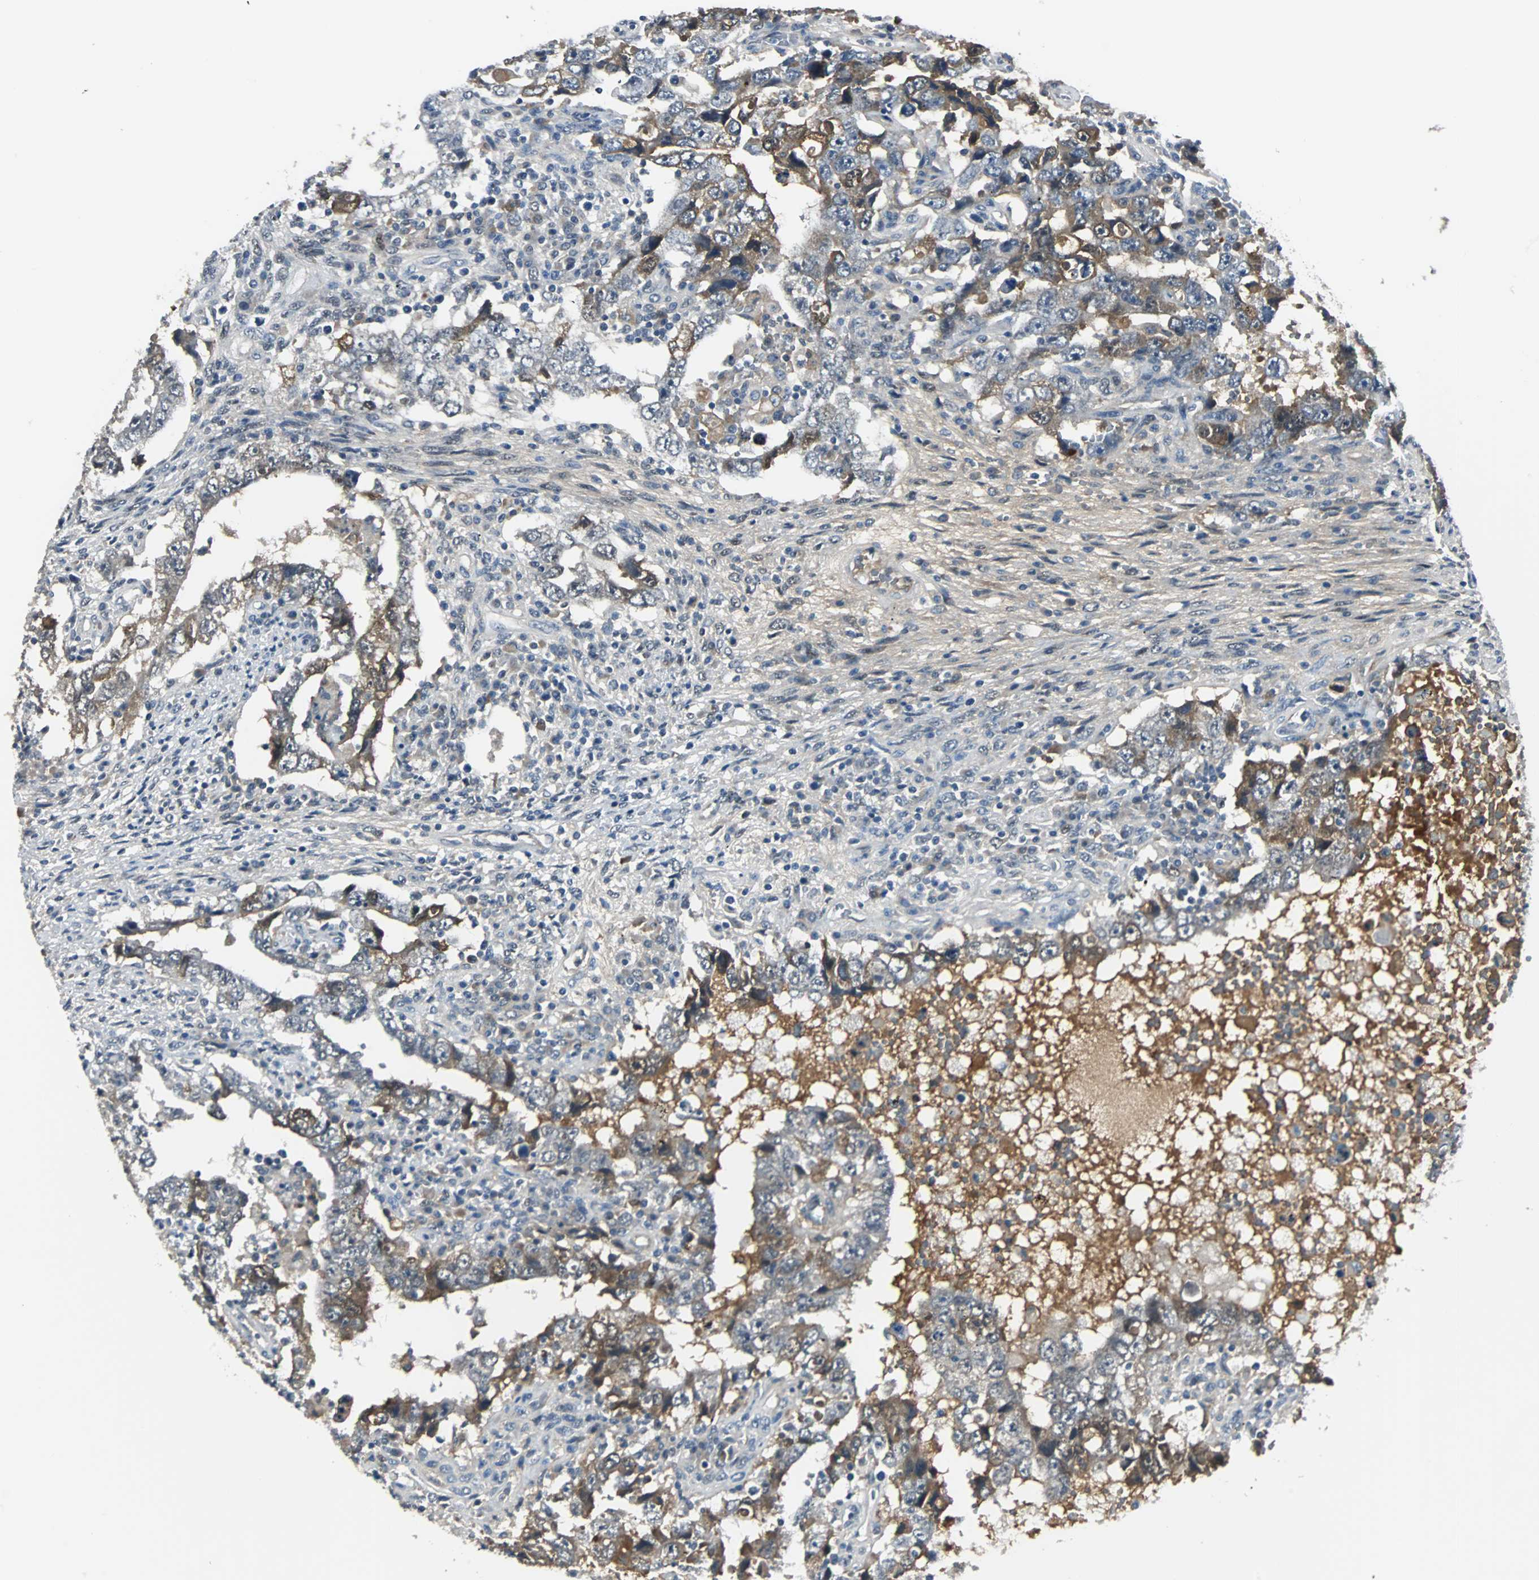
{"staining": {"intensity": "moderate", "quantity": "25%-75%", "location": "cytoplasmic/membranous"}, "tissue": "testis cancer", "cell_type": "Tumor cells", "image_type": "cancer", "snomed": [{"axis": "morphology", "description": "Carcinoma, Embryonal, NOS"}, {"axis": "topography", "description": "Testis"}], "caption": "Moderate cytoplasmic/membranous staining is seen in approximately 25%-75% of tumor cells in testis embryonal carcinoma.", "gene": "FHL2", "patient": {"sex": "male", "age": 26}}